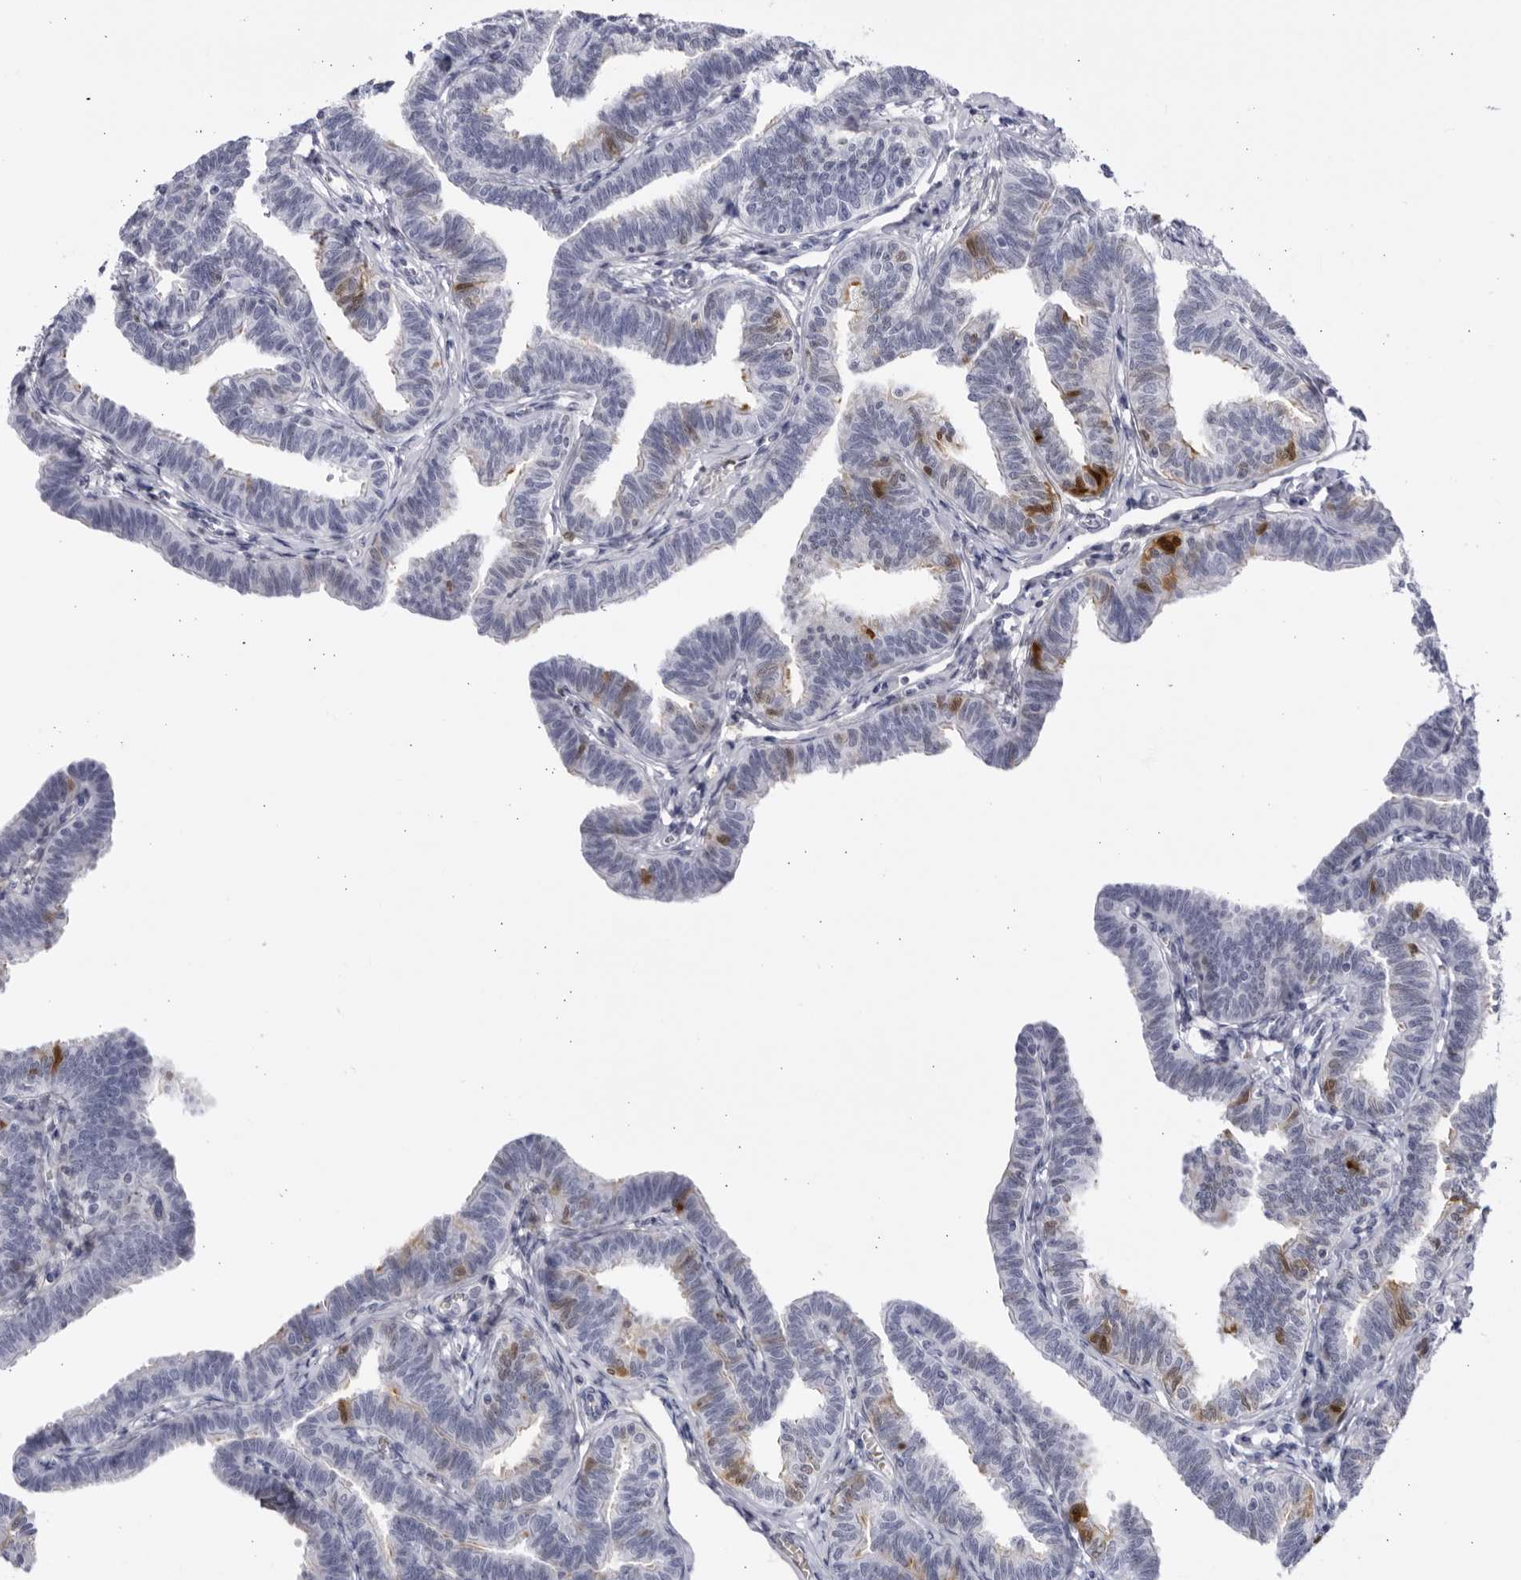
{"staining": {"intensity": "strong", "quantity": "<25%", "location": "cytoplasmic/membranous,nuclear"}, "tissue": "fallopian tube", "cell_type": "Glandular cells", "image_type": "normal", "snomed": [{"axis": "morphology", "description": "Normal tissue, NOS"}, {"axis": "topography", "description": "Fallopian tube"}, {"axis": "topography", "description": "Ovary"}], "caption": "Benign fallopian tube shows strong cytoplasmic/membranous,nuclear staining in approximately <25% of glandular cells The protein of interest is shown in brown color, while the nuclei are stained blue..", "gene": "CNBD1", "patient": {"sex": "female", "age": 23}}